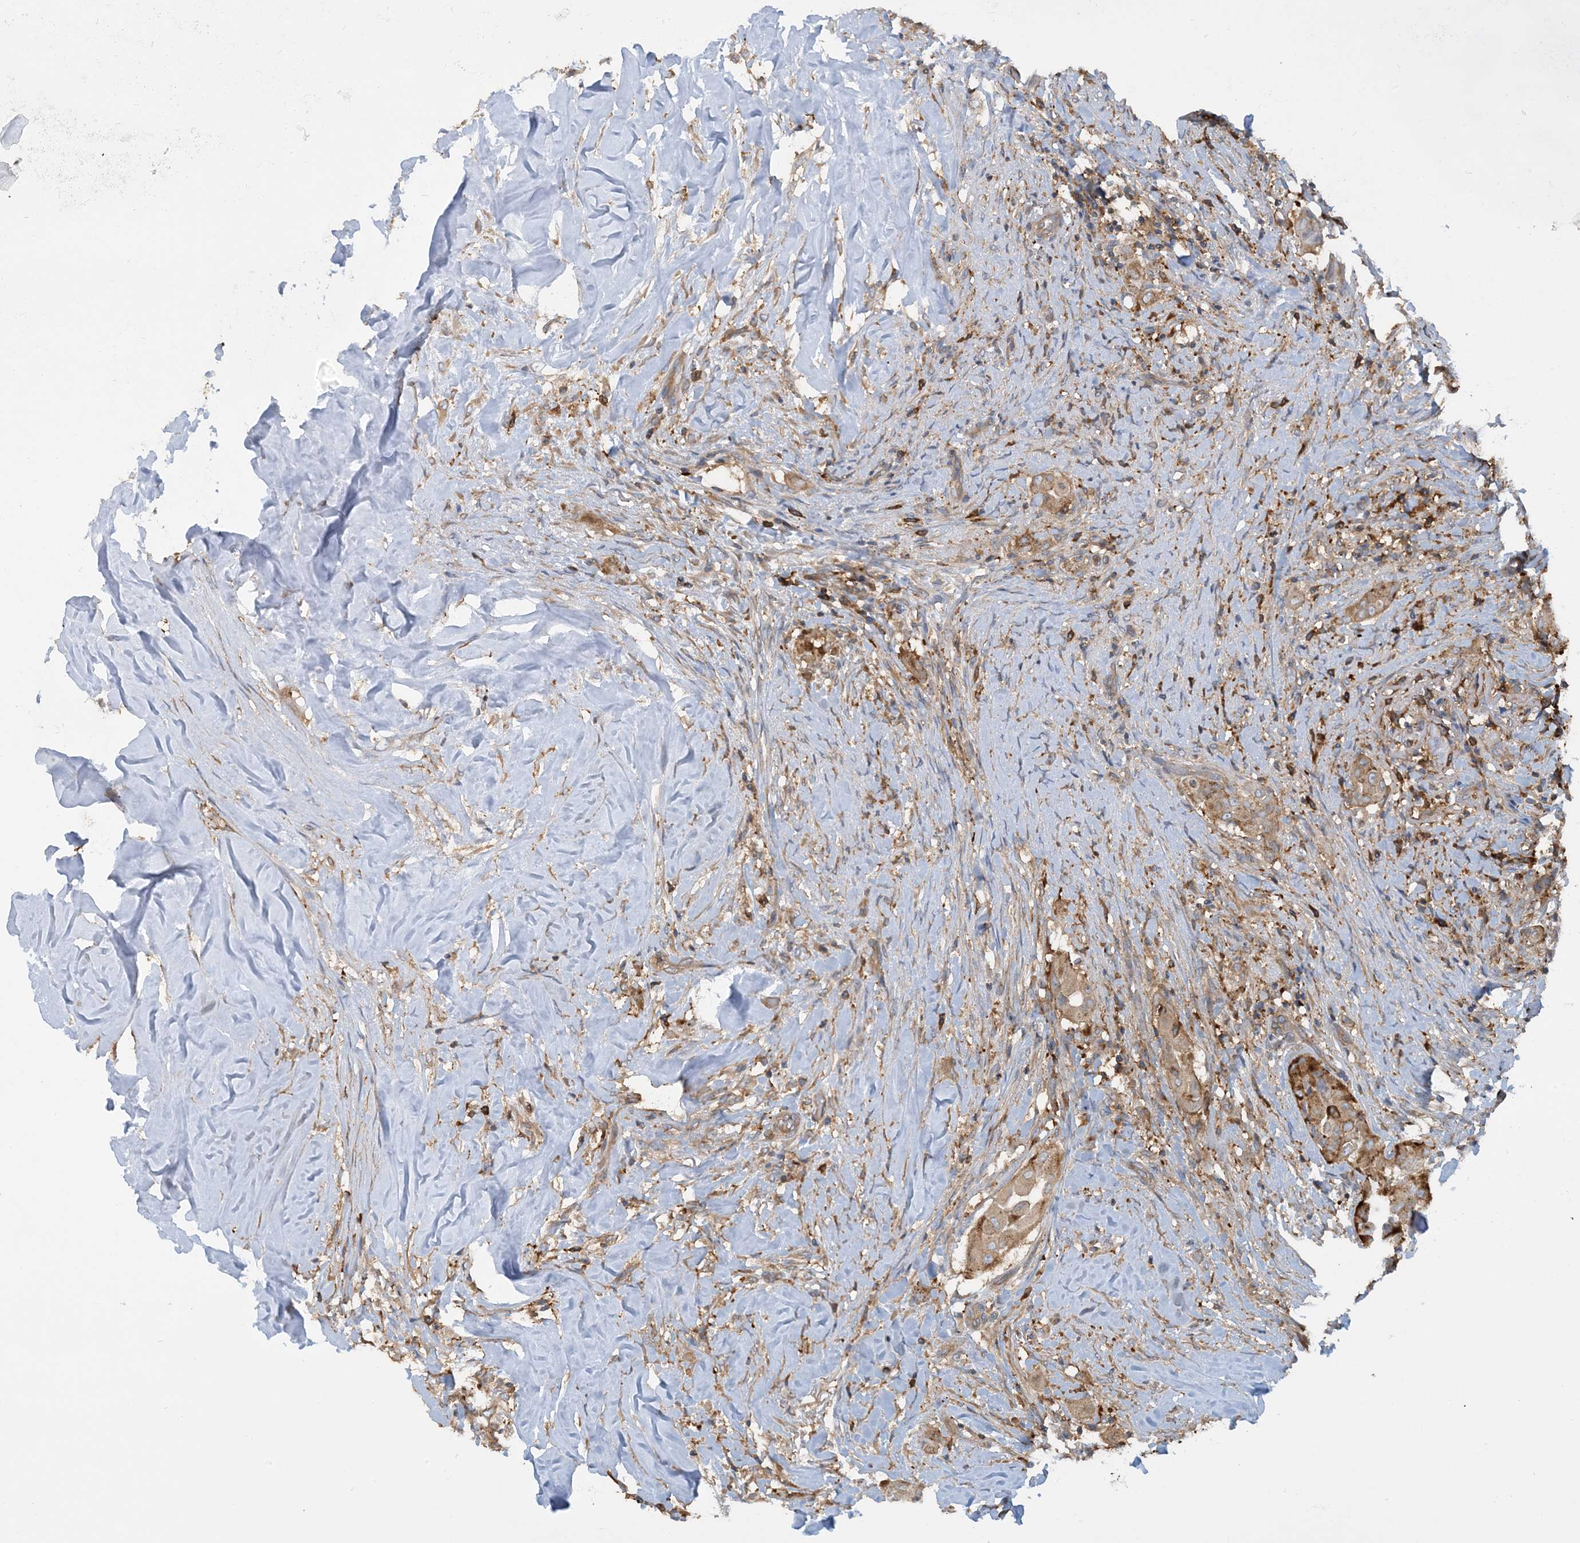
{"staining": {"intensity": "moderate", "quantity": ">75%", "location": "cytoplasmic/membranous"}, "tissue": "thyroid cancer", "cell_type": "Tumor cells", "image_type": "cancer", "snomed": [{"axis": "morphology", "description": "Papillary adenocarcinoma, NOS"}, {"axis": "topography", "description": "Thyroid gland"}], "caption": "Immunohistochemical staining of thyroid papillary adenocarcinoma exhibits medium levels of moderate cytoplasmic/membranous expression in approximately >75% of tumor cells.", "gene": "SFMBT2", "patient": {"sex": "female", "age": 59}}